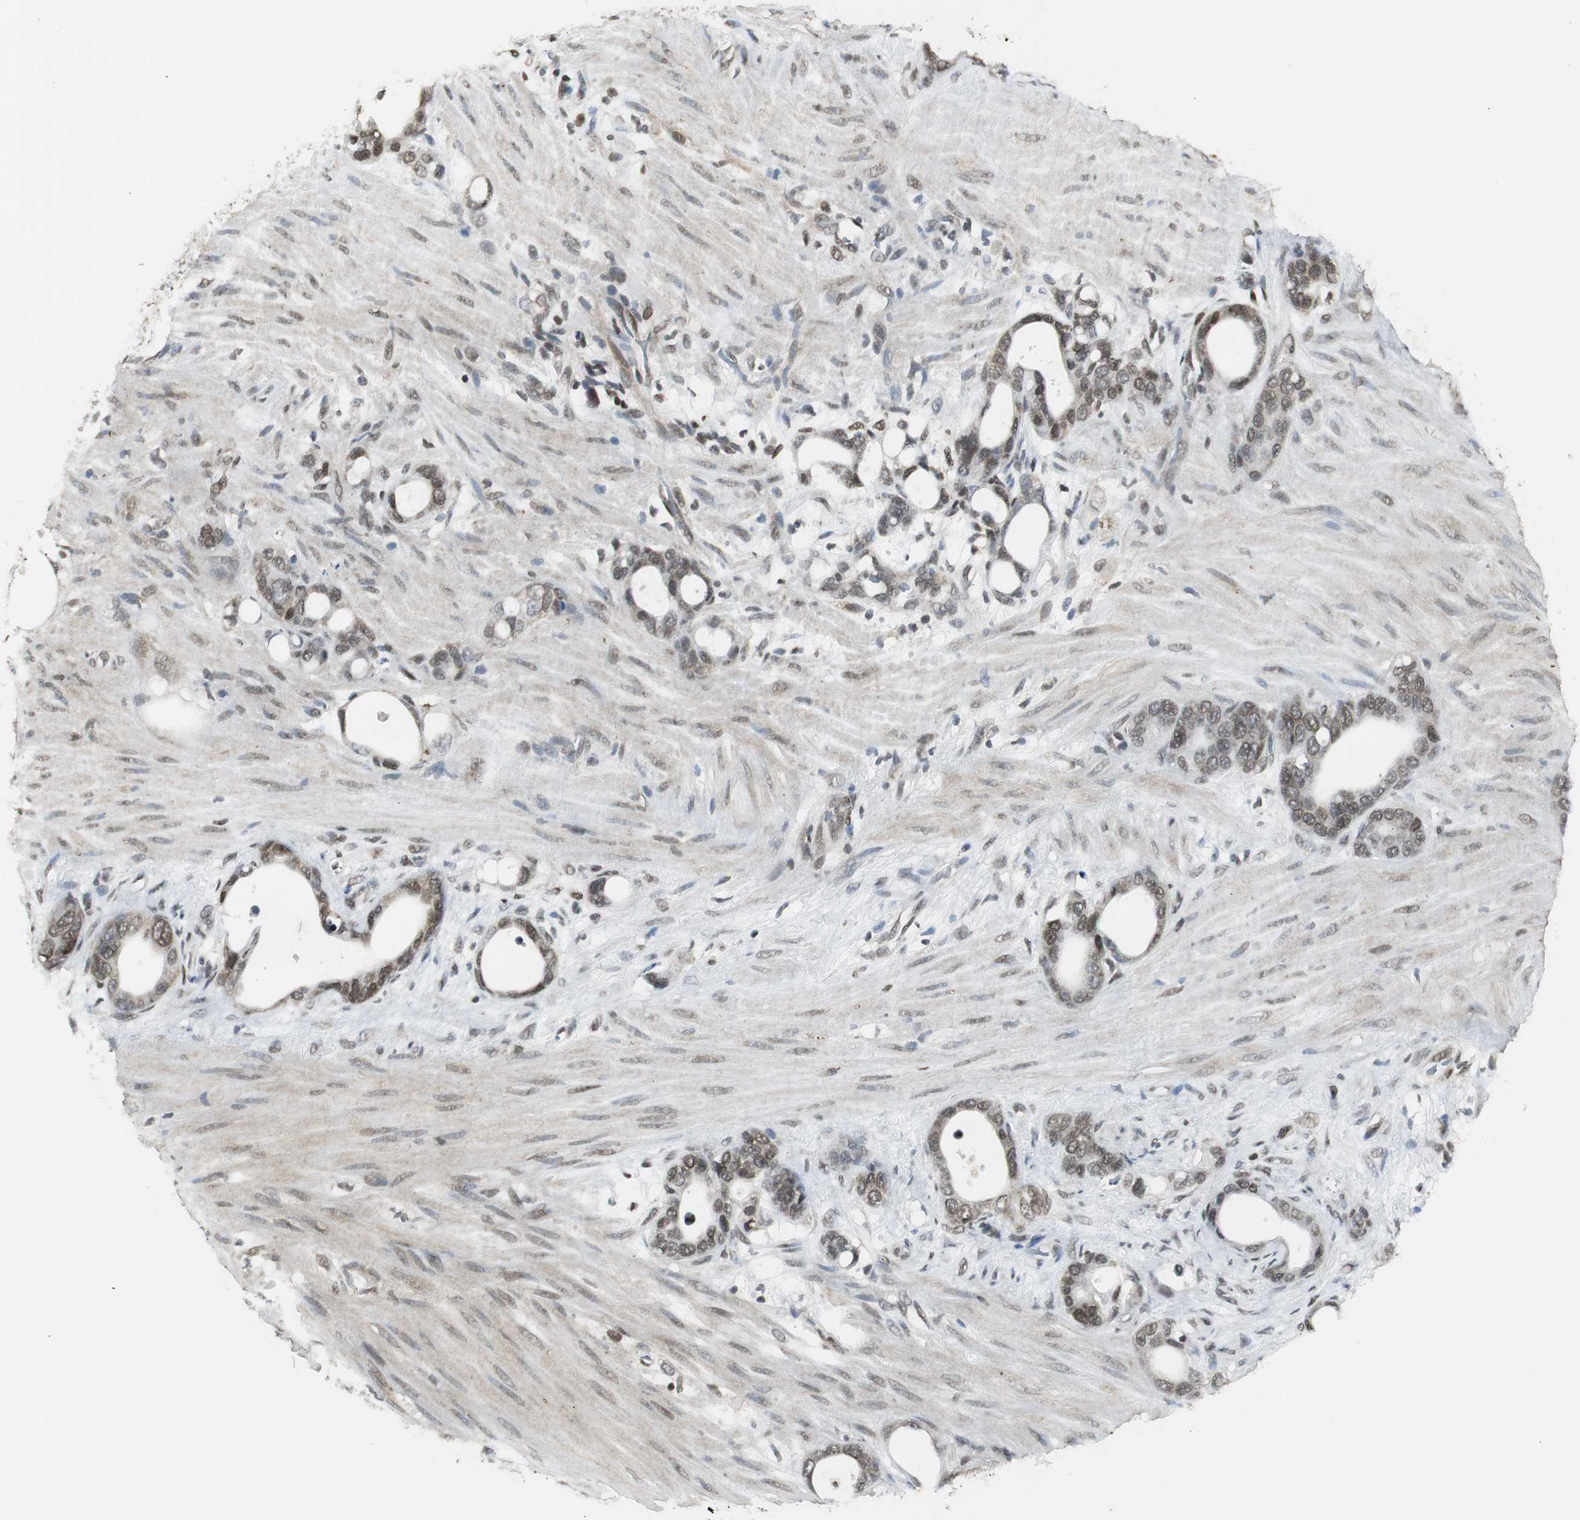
{"staining": {"intensity": "weak", "quantity": ">75%", "location": "cytoplasmic/membranous,nuclear"}, "tissue": "stomach cancer", "cell_type": "Tumor cells", "image_type": "cancer", "snomed": [{"axis": "morphology", "description": "Adenocarcinoma, NOS"}, {"axis": "topography", "description": "Stomach"}], "caption": "Protein expression analysis of stomach cancer exhibits weak cytoplasmic/membranous and nuclear positivity in about >75% of tumor cells.", "gene": "MPG", "patient": {"sex": "female", "age": 75}}